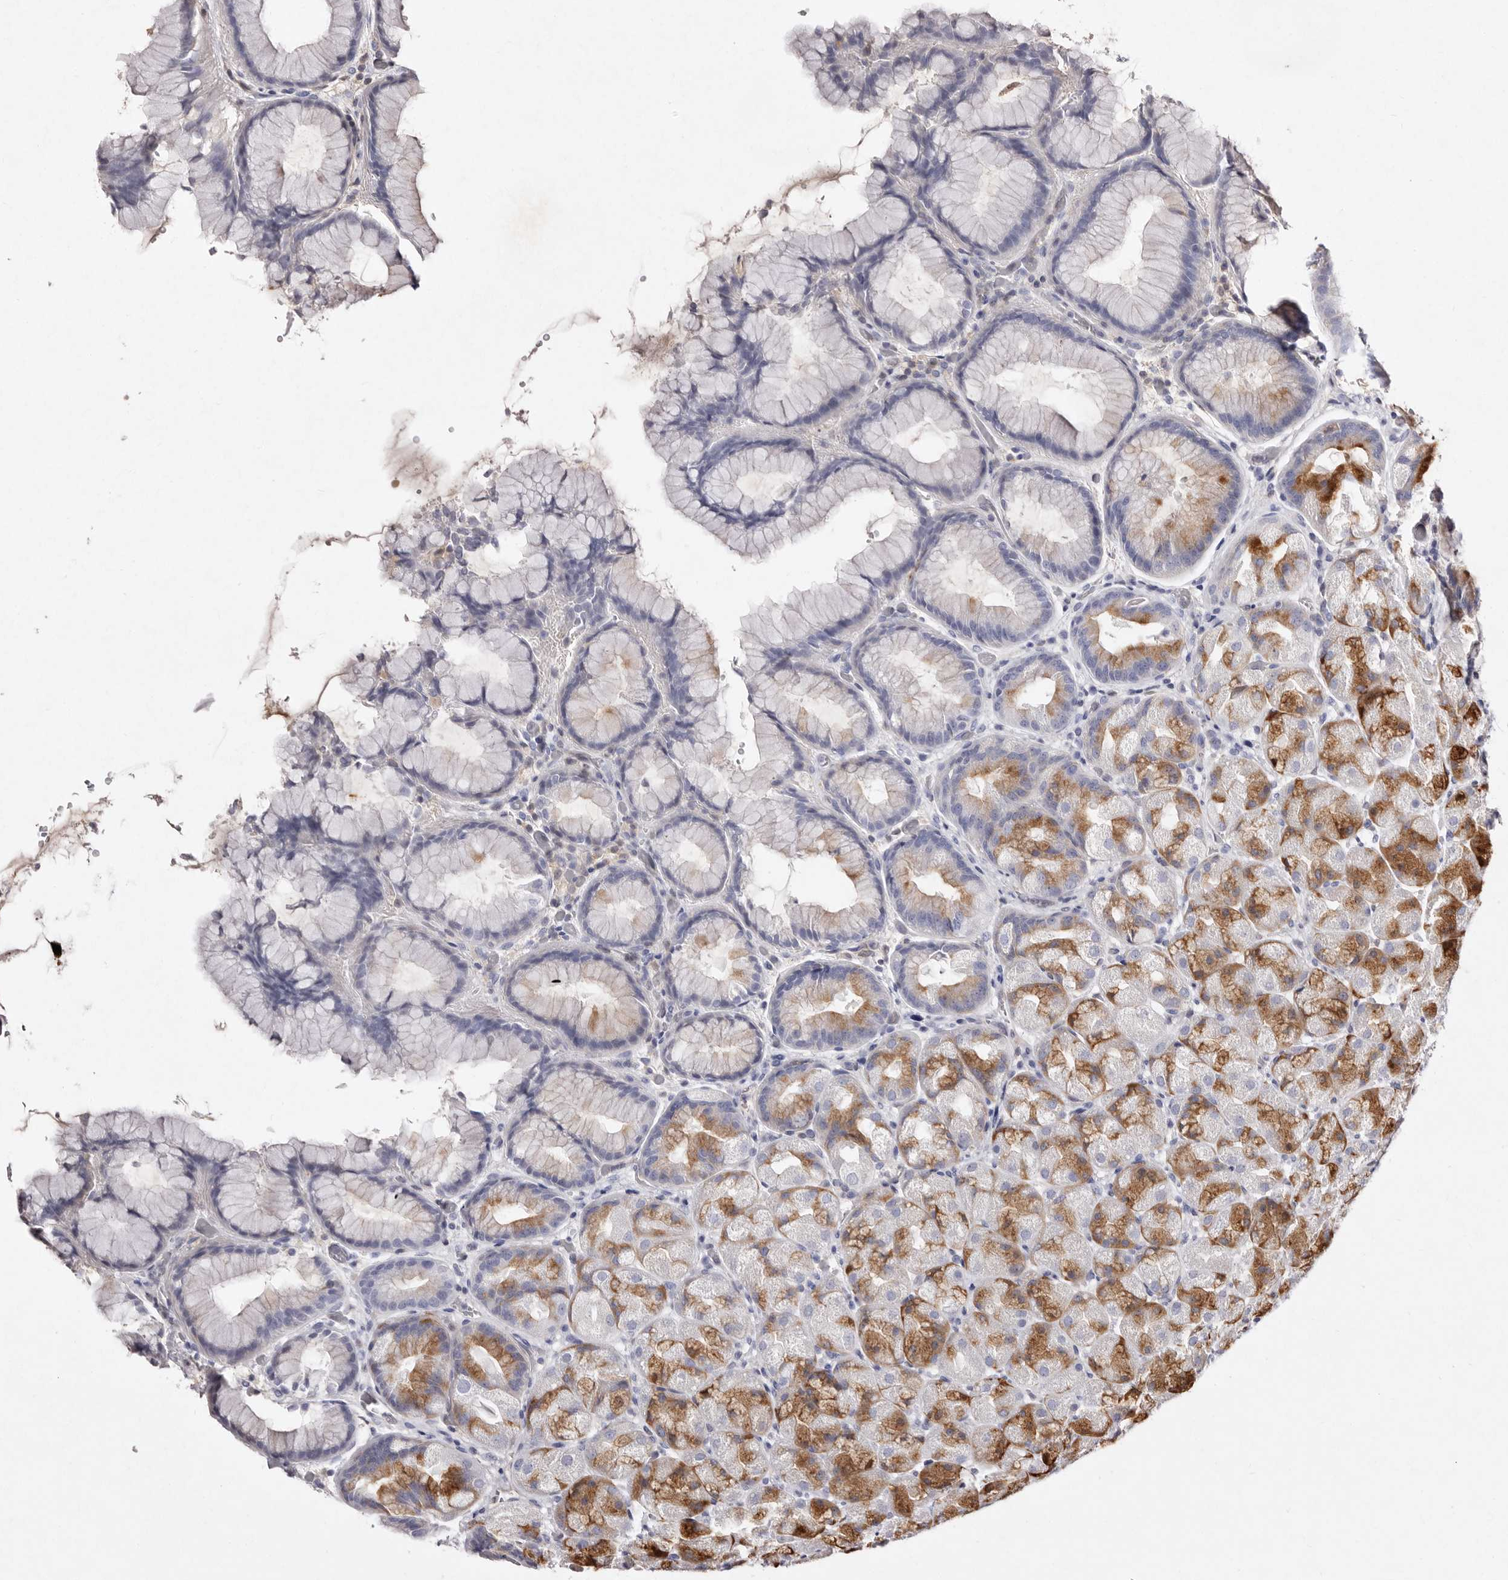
{"staining": {"intensity": "moderate", "quantity": "<25%", "location": "cytoplasmic/membranous"}, "tissue": "stomach", "cell_type": "Glandular cells", "image_type": "normal", "snomed": [{"axis": "morphology", "description": "Normal tissue, NOS"}, {"axis": "topography", "description": "Stomach, upper"}, {"axis": "topography", "description": "Stomach"}], "caption": "Protein positivity by immunohistochemistry shows moderate cytoplasmic/membranous positivity in approximately <25% of glandular cells in benign stomach.", "gene": "GIMAP4", "patient": {"sex": "male", "age": 48}}